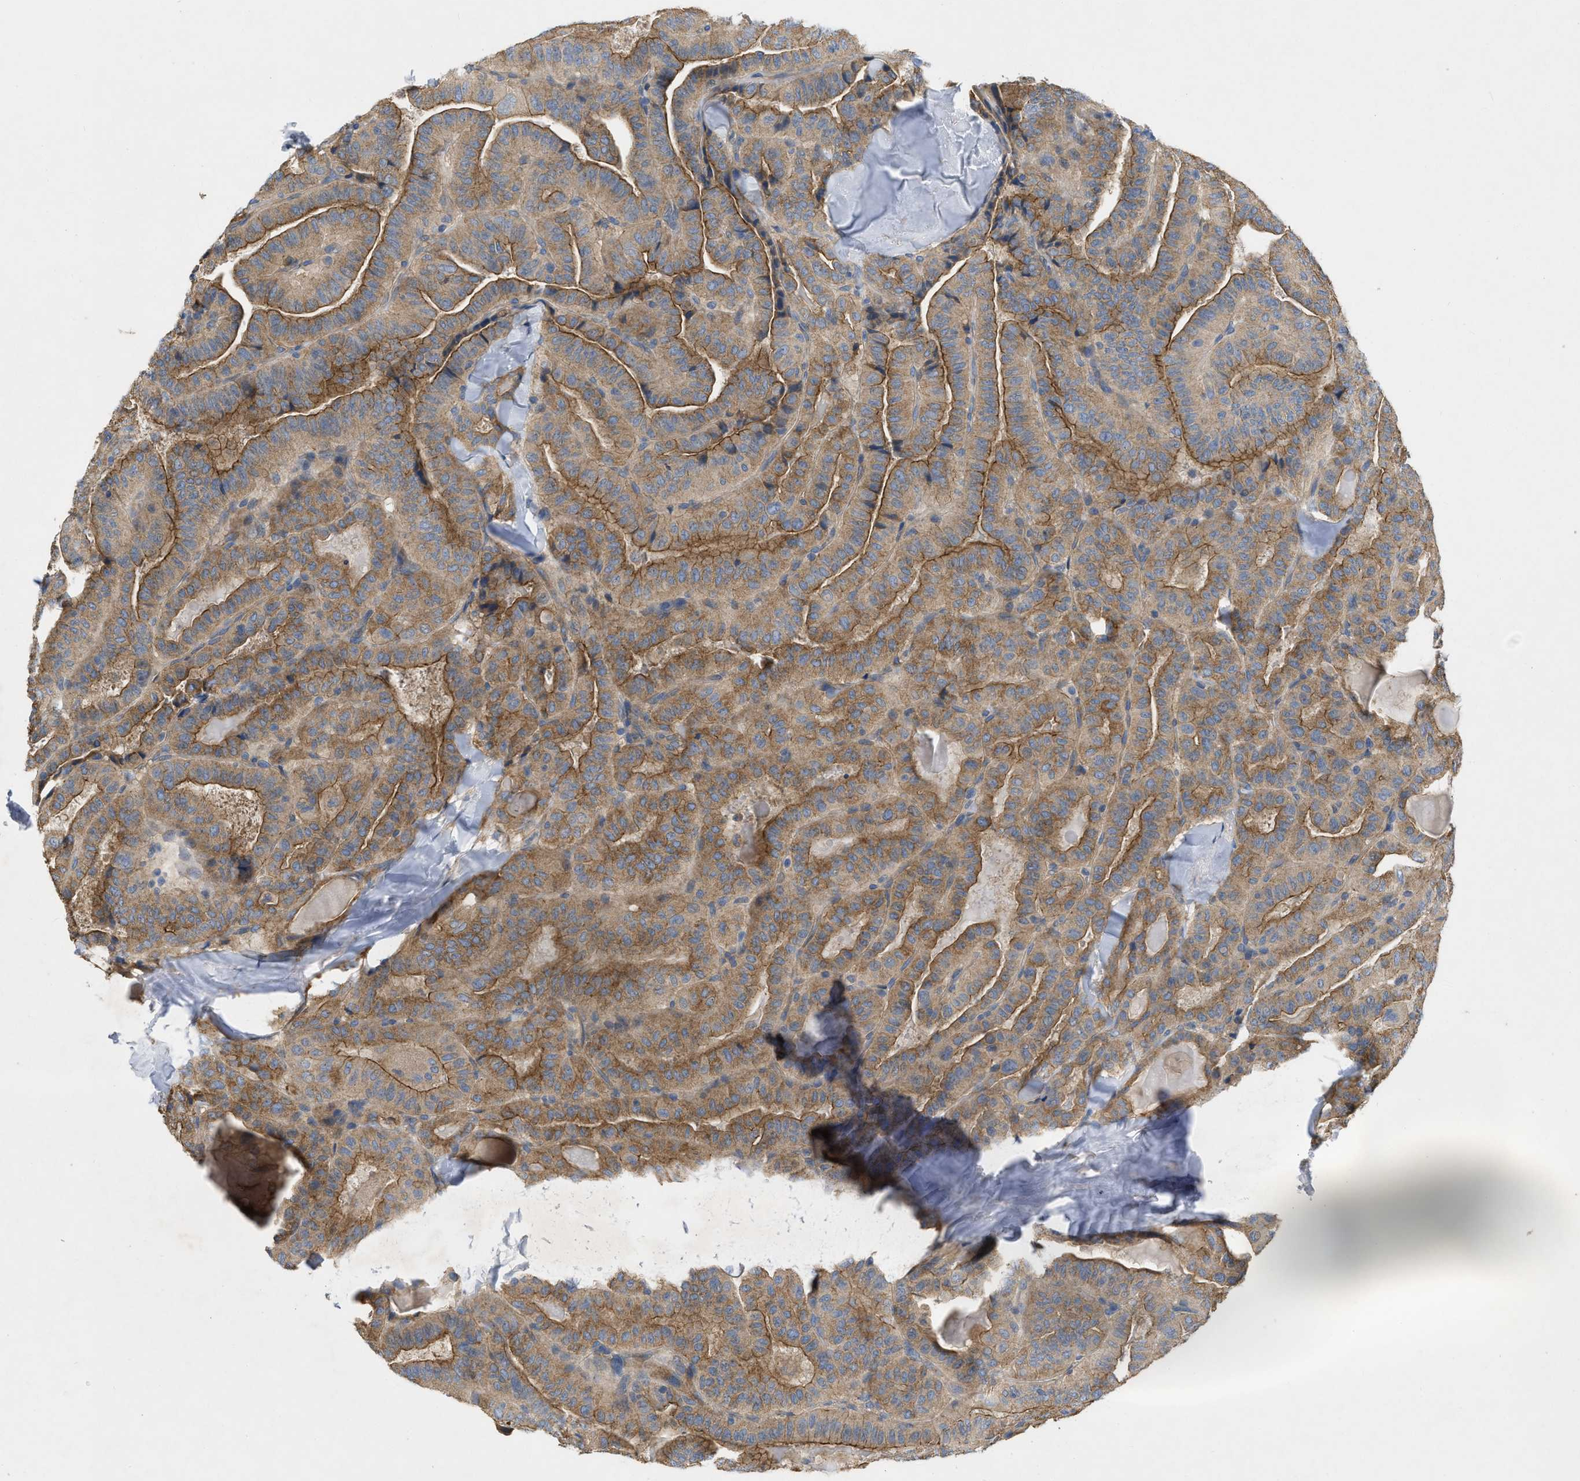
{"staining": {"intensity": "moderate", "quantity": ">75%", "location": "cytoplasmic/membranous"}, "tissue": "thyroid cancer", "cell_type": "Tumor cells", "image_type": "cancer", "snomed": [{"axis": "morphology", "description": "Papillary adenocarcinoma, NOS"}, {"axis": "topography", "description": "Thyroid gland"}], "caption": "Approximately >75% of tumor cells in thyroid papillary adenocarcinoma demonstrate moderate cytoplasmic/membranous protein staining as visualized by brown immunohistochemical staining.", "gene": "TMEM131", "patient": {"sex": "male", "age": 77}}